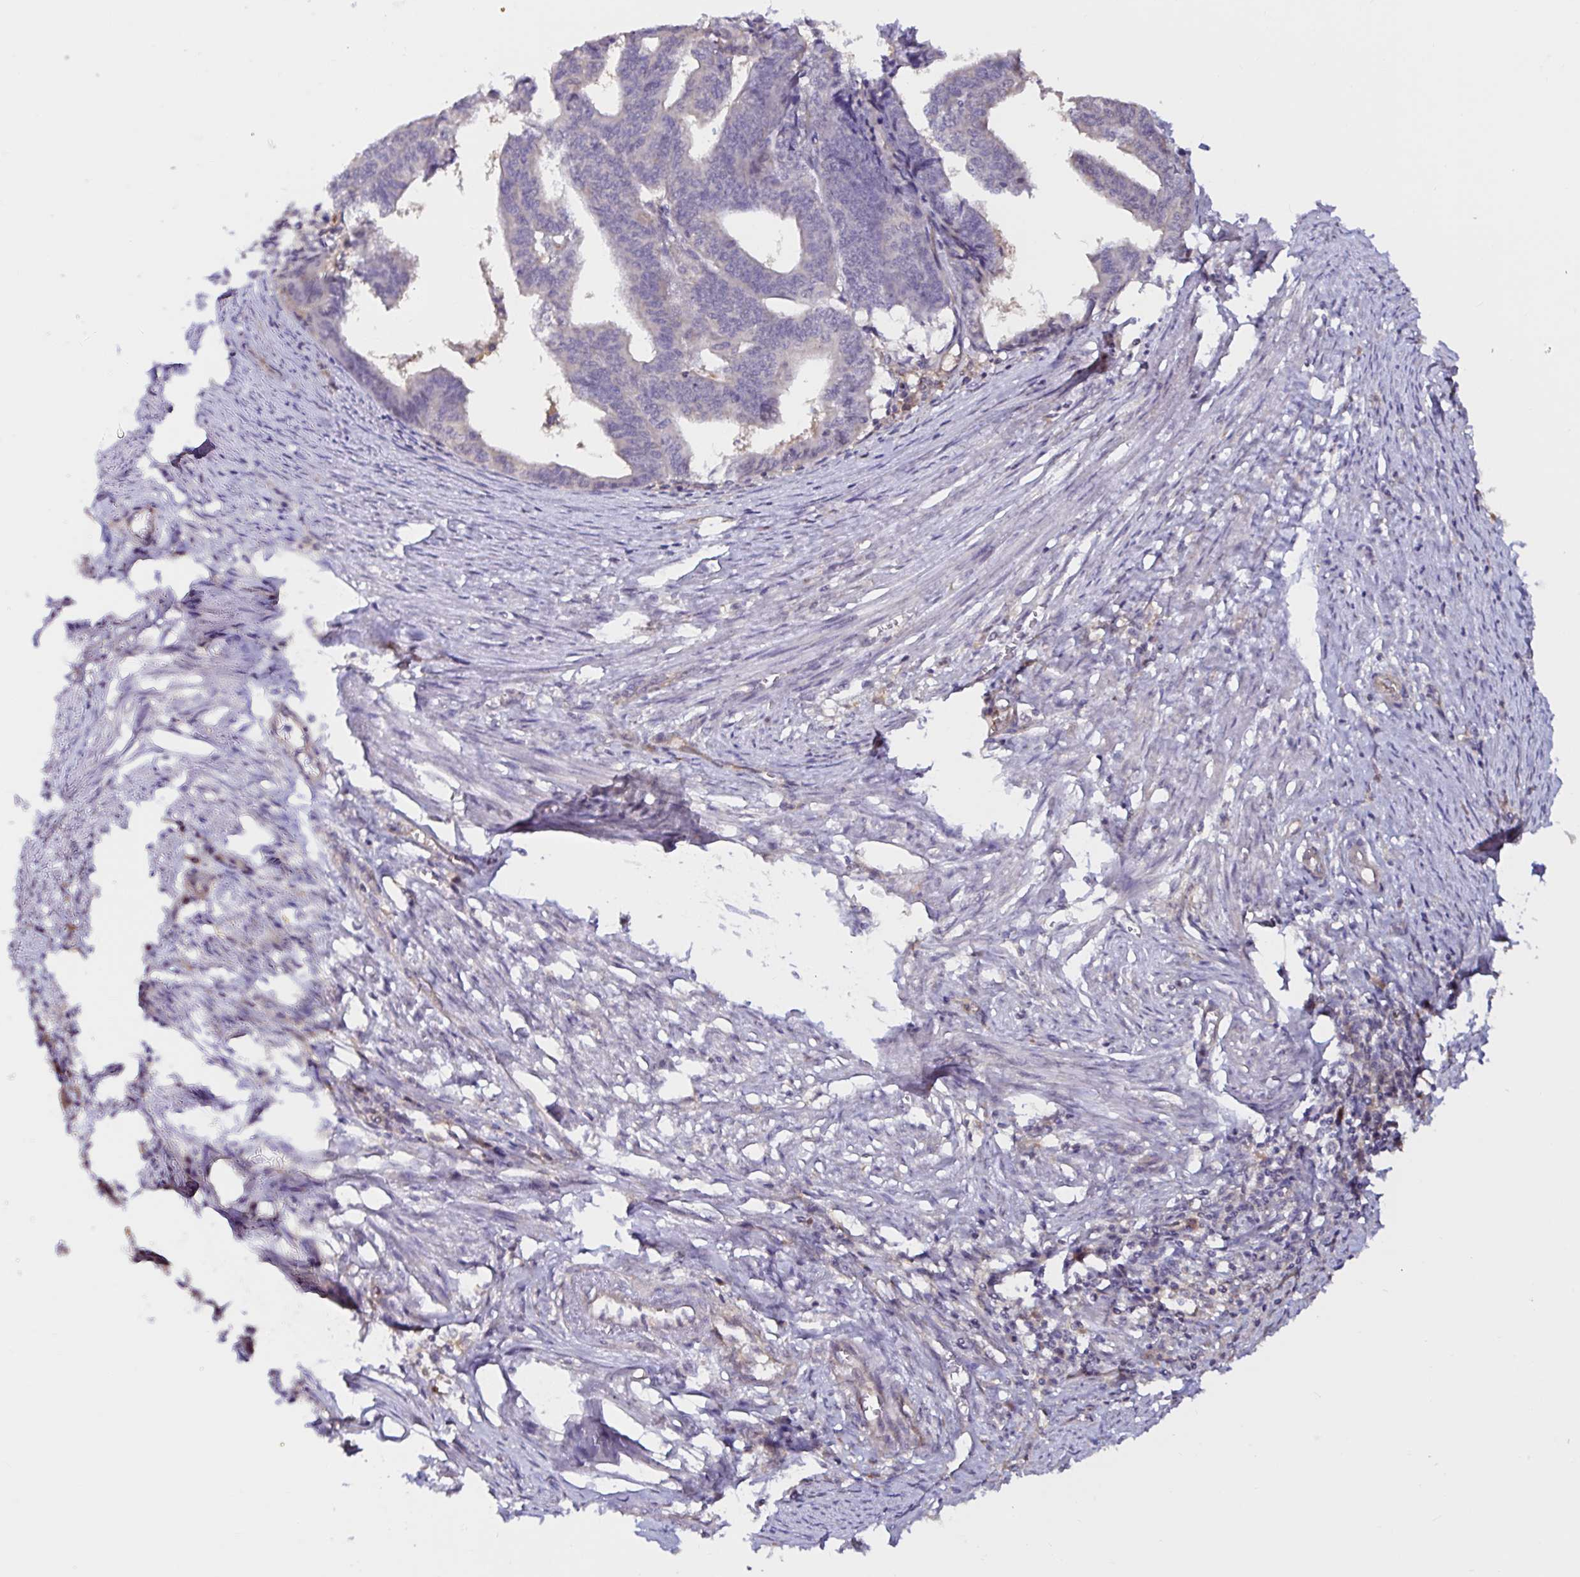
{"staining": {"intensity": "negative", "quantity": "none", "location": "none"}, "tissue": "endometrial cancer", "cell_type": "Tumor cells", "image_type": "cancer", "snomed": [{"axis": "morphology", "description": "Adenocarcinoma, NOS"}, {"axis": "topography", "description": "Endometrium"}], "caption": "This is an immunohistochemistry (IHC) histopathology image of human endometrial cancer. There is no positivity in tumor cells.", "gene": "RSRP1", "patient": {"sex": "female", "age": 65}}